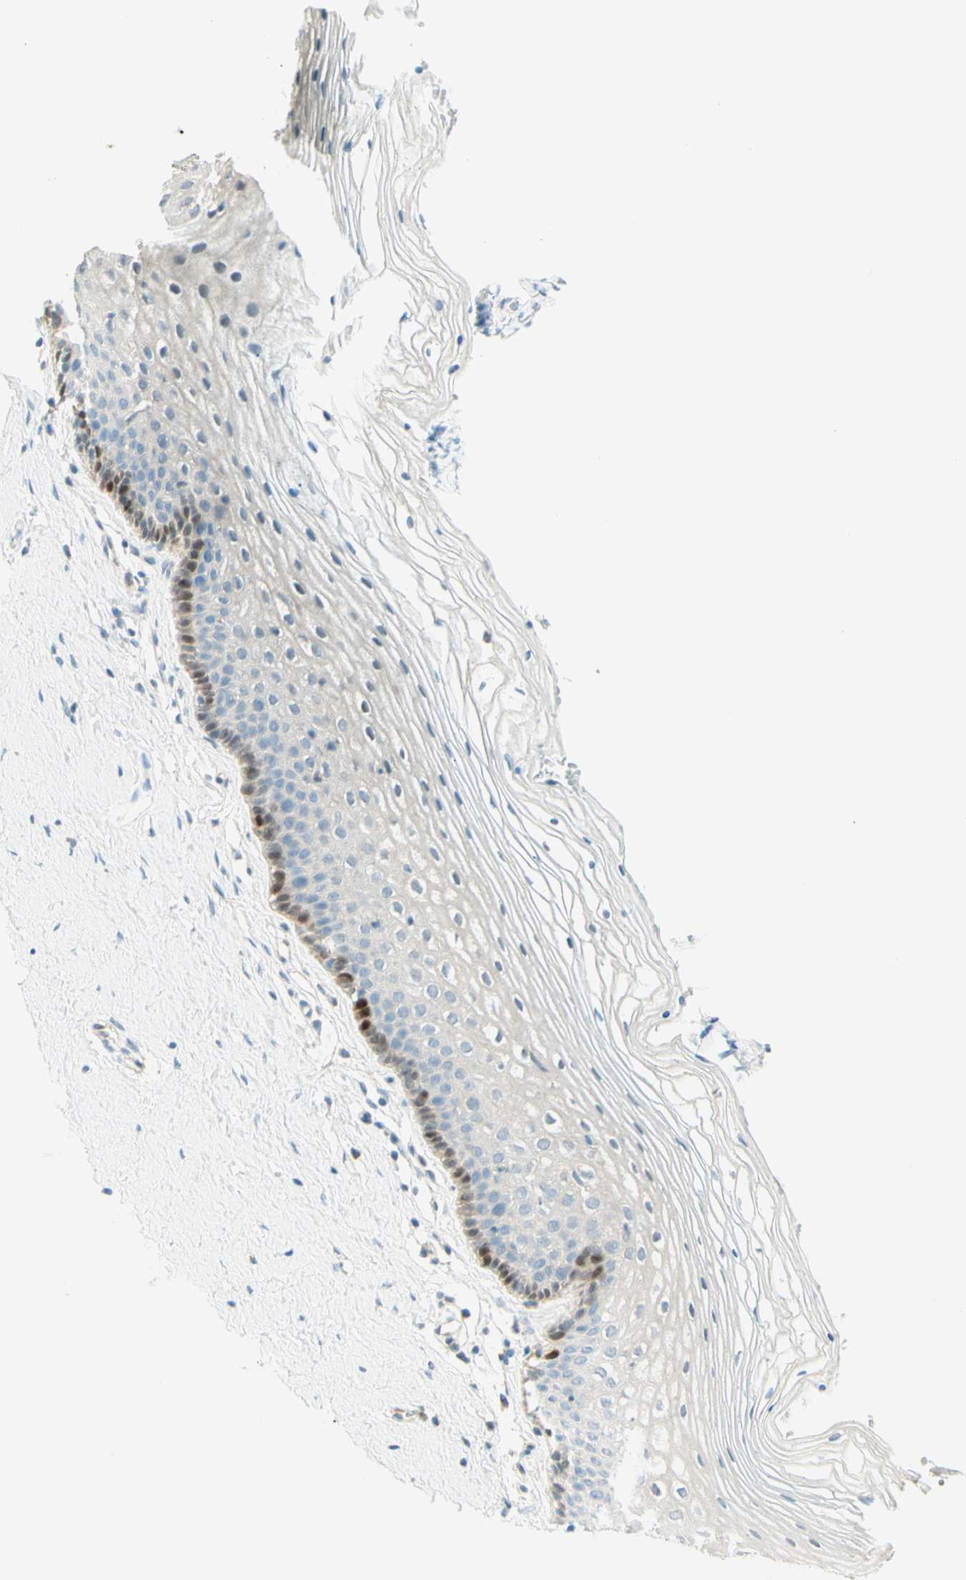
{"staining": {"intensity": "strong", "quantity": "<25%", "location": "cytoplasmic/membranous"}, "tissue": "vagina", "cell_type": "Squamous epithelial cells", "image_type": "normal", "snomed": [{"axis": "morphology", "description": "Normal tissue, NOS"}, {"axis": "topography", "description": "Vagina"}], "caption": "Immunohistochemistry photomicrograph of normal human vagina stained for a protein (brown), which shows medium levels of strong cytoplasmic/membranous staining in about <25% of squamous epithelial cells.", "gene": "PROM1", "patient": {"sex": "female", "age": 32}}